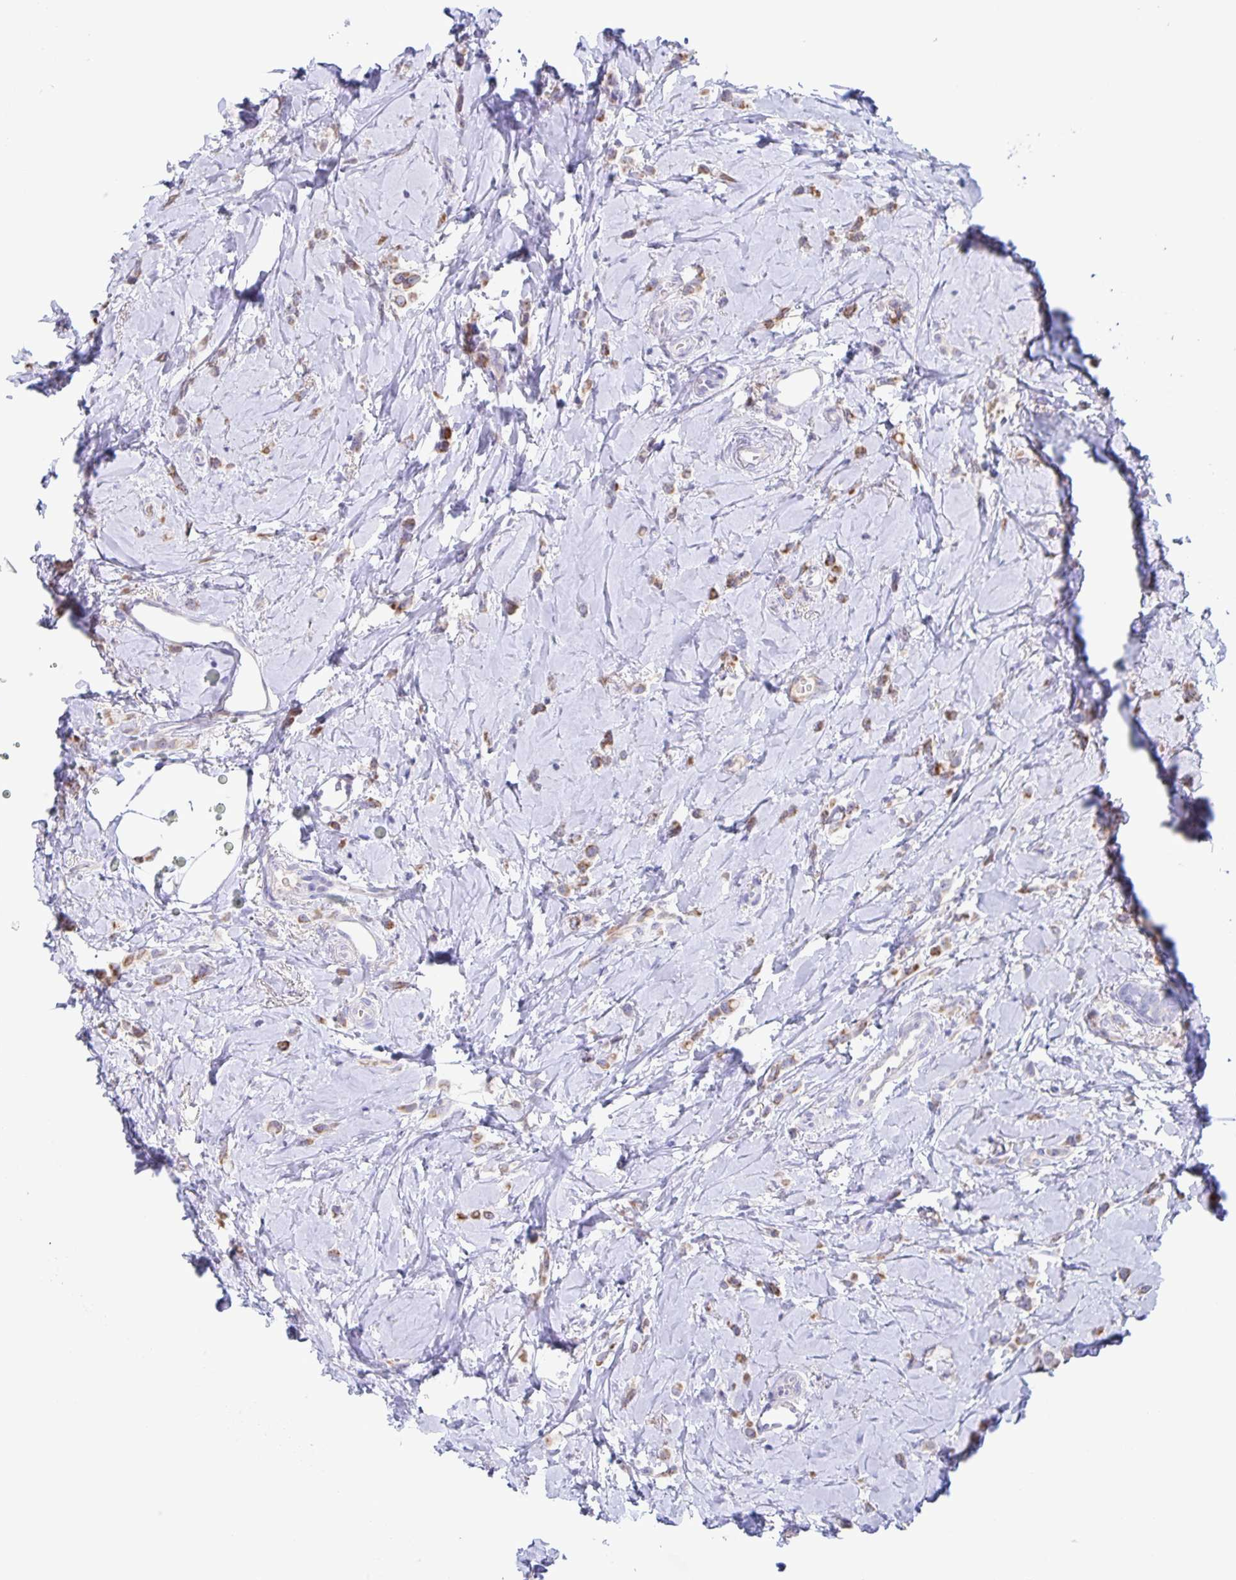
{"staining": {"intensity": "moderate", "quantity": ">75%", "location": "cytoplasmic/membranous"}, "tissue": "breast cancer", "cell_type": "Tumor cells", "image_type": "cancer", "snomed": [{"axis": "morphology", "description": "Lobular carcinoma"}, {"axis": "topography", "description": "Breast"}], "caption": "Lobular carcinoma (breast) stained with a brown dye reveals moderate cytoplasmic/membranous positive positivity in about >75% of tumor cells.", "gene": "RPL36A", "patient": {"sex": "female", "age": 66}}